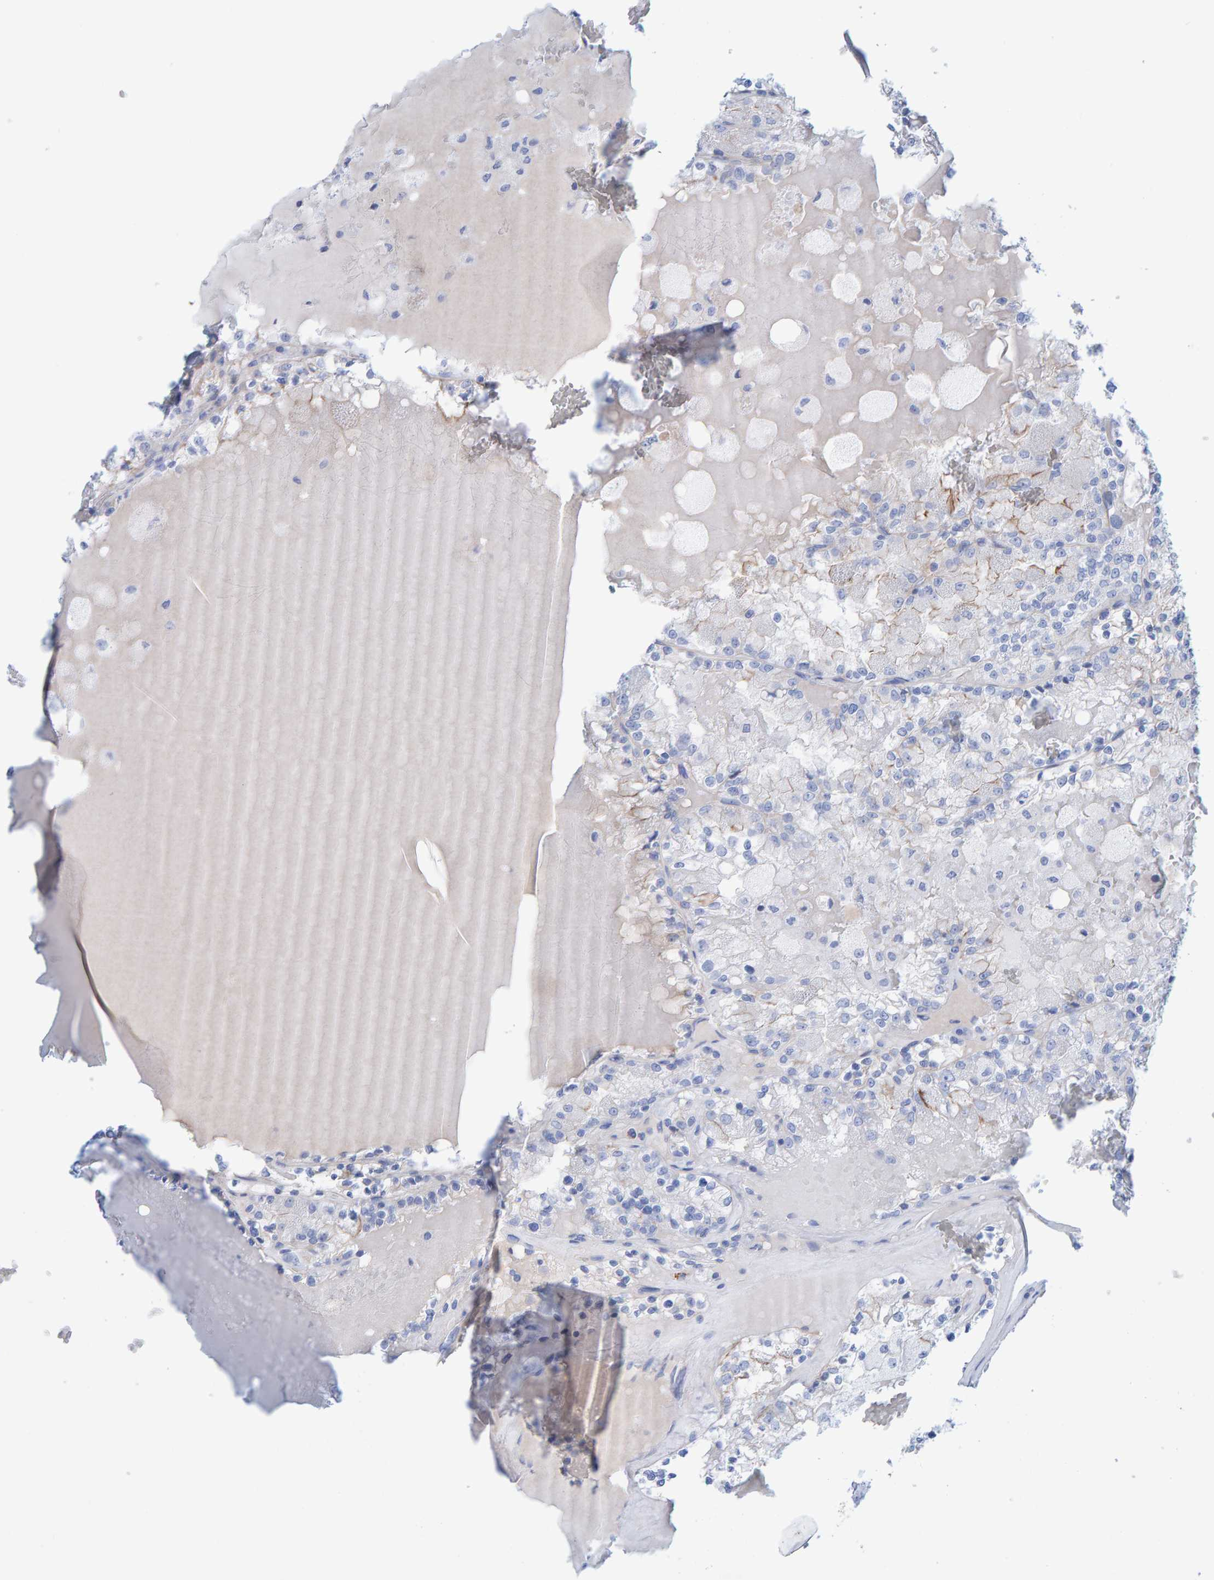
{"staining": {"intensity": "negative", "quantity": "none", "location": "none"}, "tissue": "renal cancer", "cell_type": "Tumor cells", "image_type": "cancer", "snomed": [{"axis": "morphology", "description": "Adenocarcinoma, NOS"}, {"axis": "topography", "description": "Kidney"}], "caption": "Histopathology image shows no protein expression in tumor cells of adenocarcinoma (renal) tissue.", "gene": "JAKMIP3", "patient": {"sex": "female", "age": 56}}